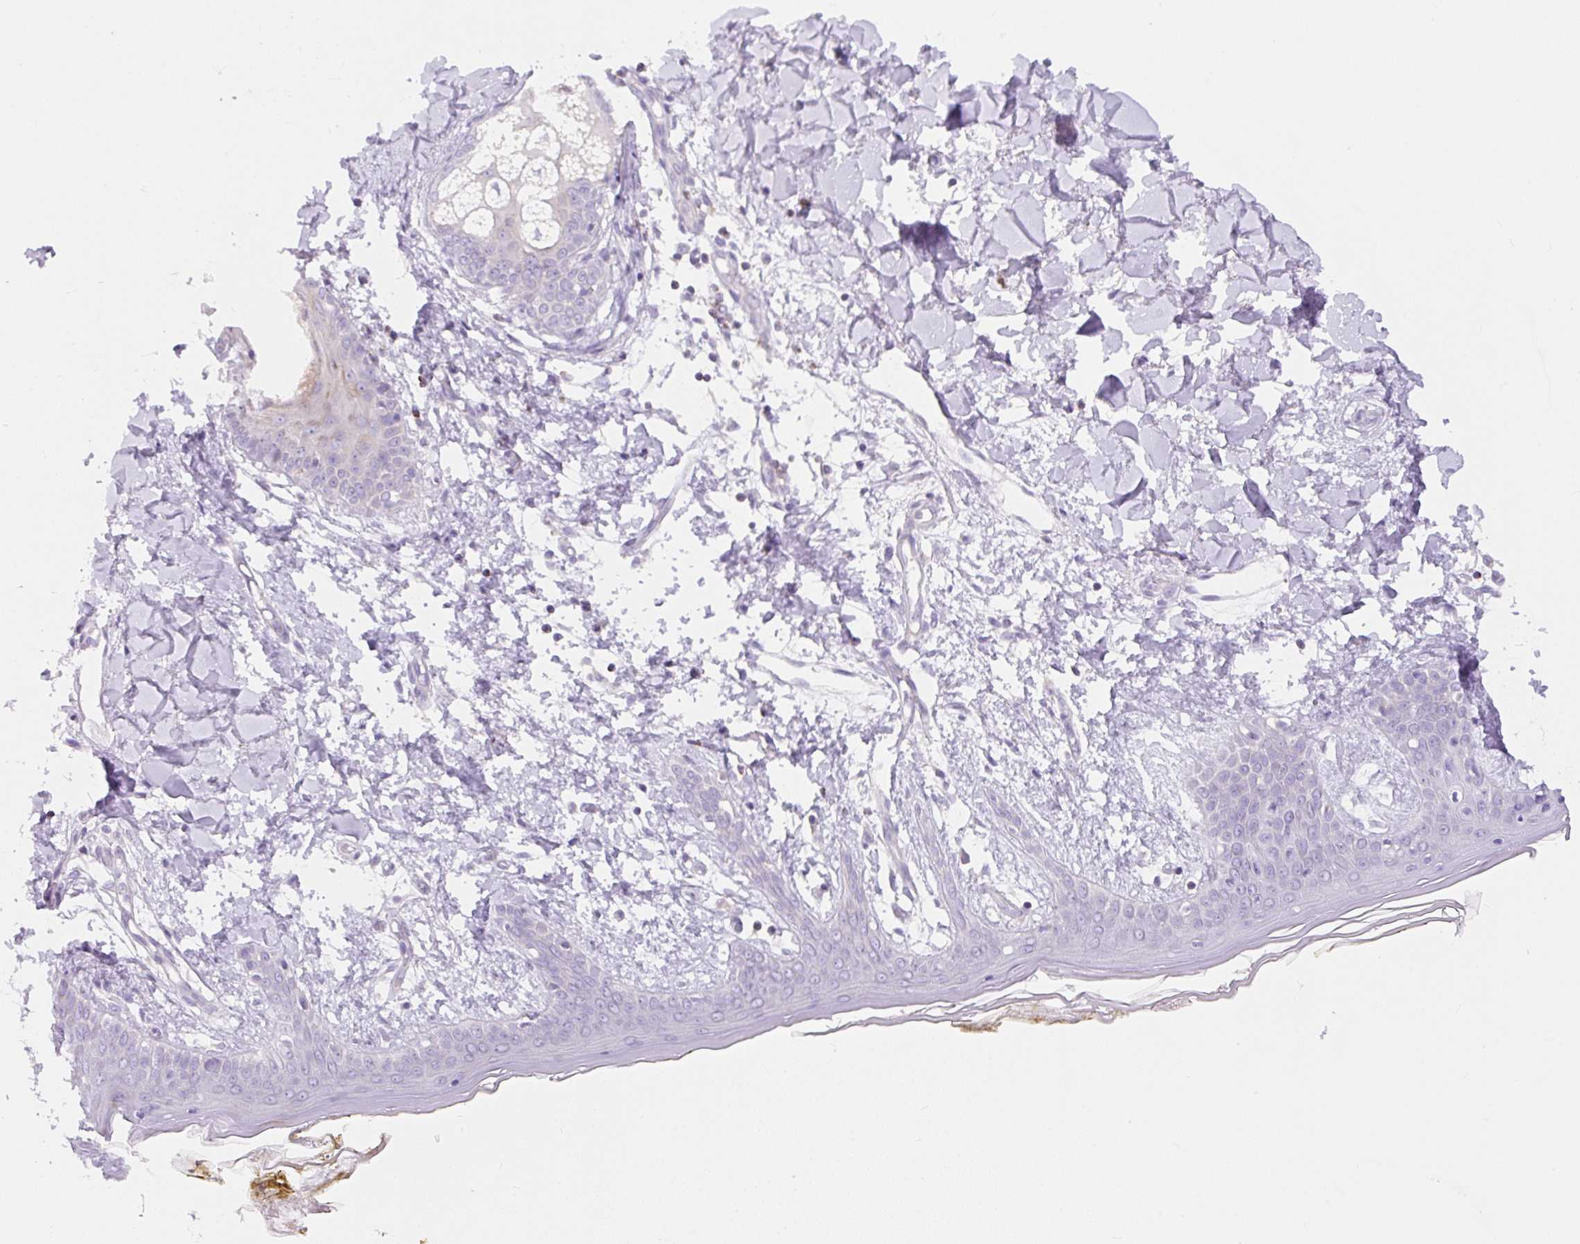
{"staining": {"intensity": "negative", "quantity": "none", "location": "none"}, "tissue": "skin", "cell_type": "Fibroblasts", "image_type": "normal", "snomed": [{"axis": "morphology", "description": "Normal tissue, NOS"}, {"axis": "topography", "description": "Skin"}], "caption": "Micrograph shows no protein positivity in fibroblasts of benign skin.", "gene": "FOCAD", "patient": {"sex": "female", "age": 34}}